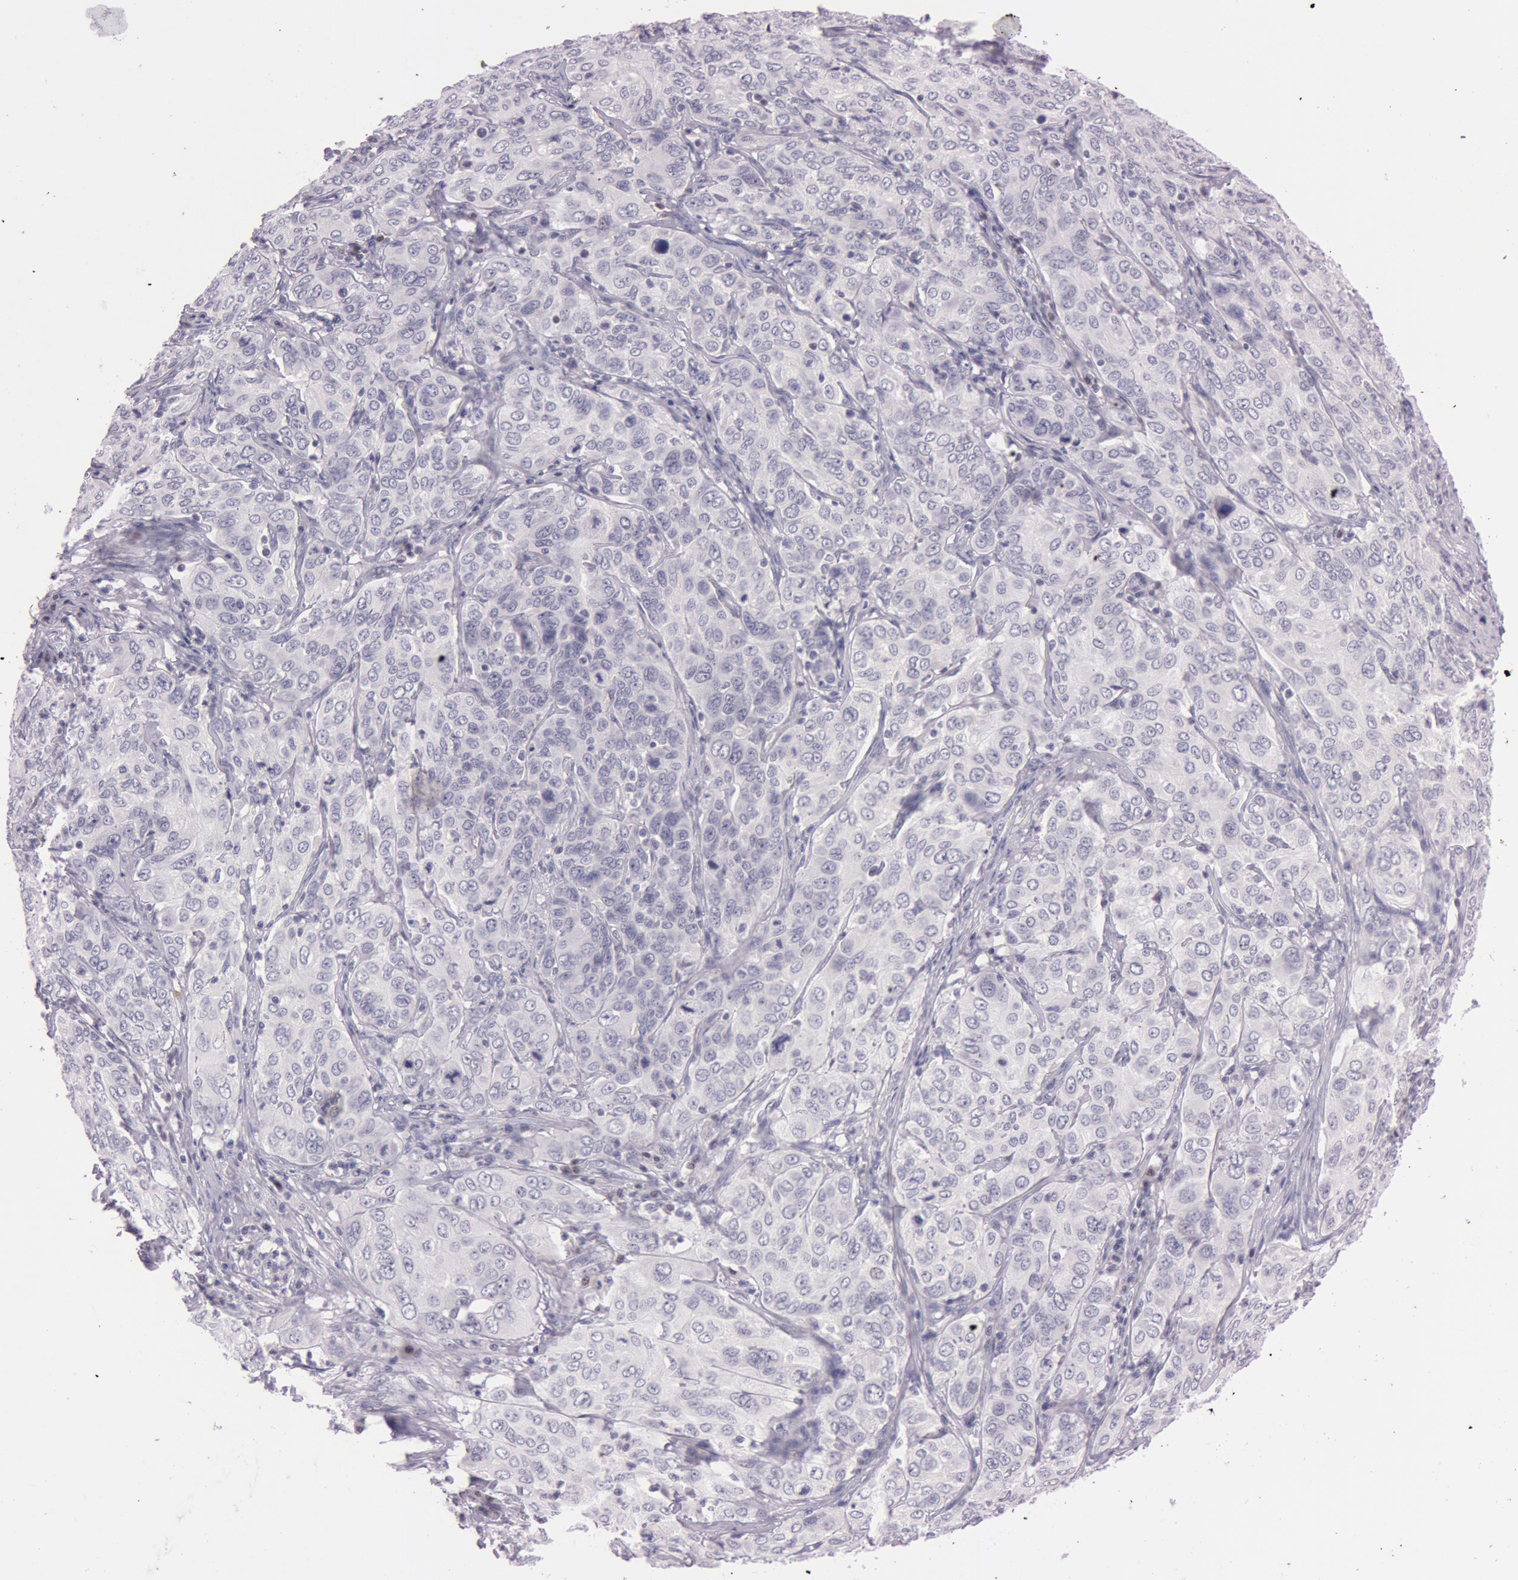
{"staining": {"intensity": "negative", "quantity": "none", "location": "none"}, "tissue": "cervical cancer", "cell_type": "Tumor cells", "image_type": "cancer", "snomed": [{"axis": "morphology", "description": "Squamous cell carcinoma, NOS"}, {"axis": "topography", "description": "Cervix"}], "caption": "DAB (3,3'-diaminobenzidine) immunohistochemical staining of cervical squamous cell carcinoma exhibits no significant staining in tumor cells.", "gene": "FBL", "patient": {"sex": "female", "age": 38}}